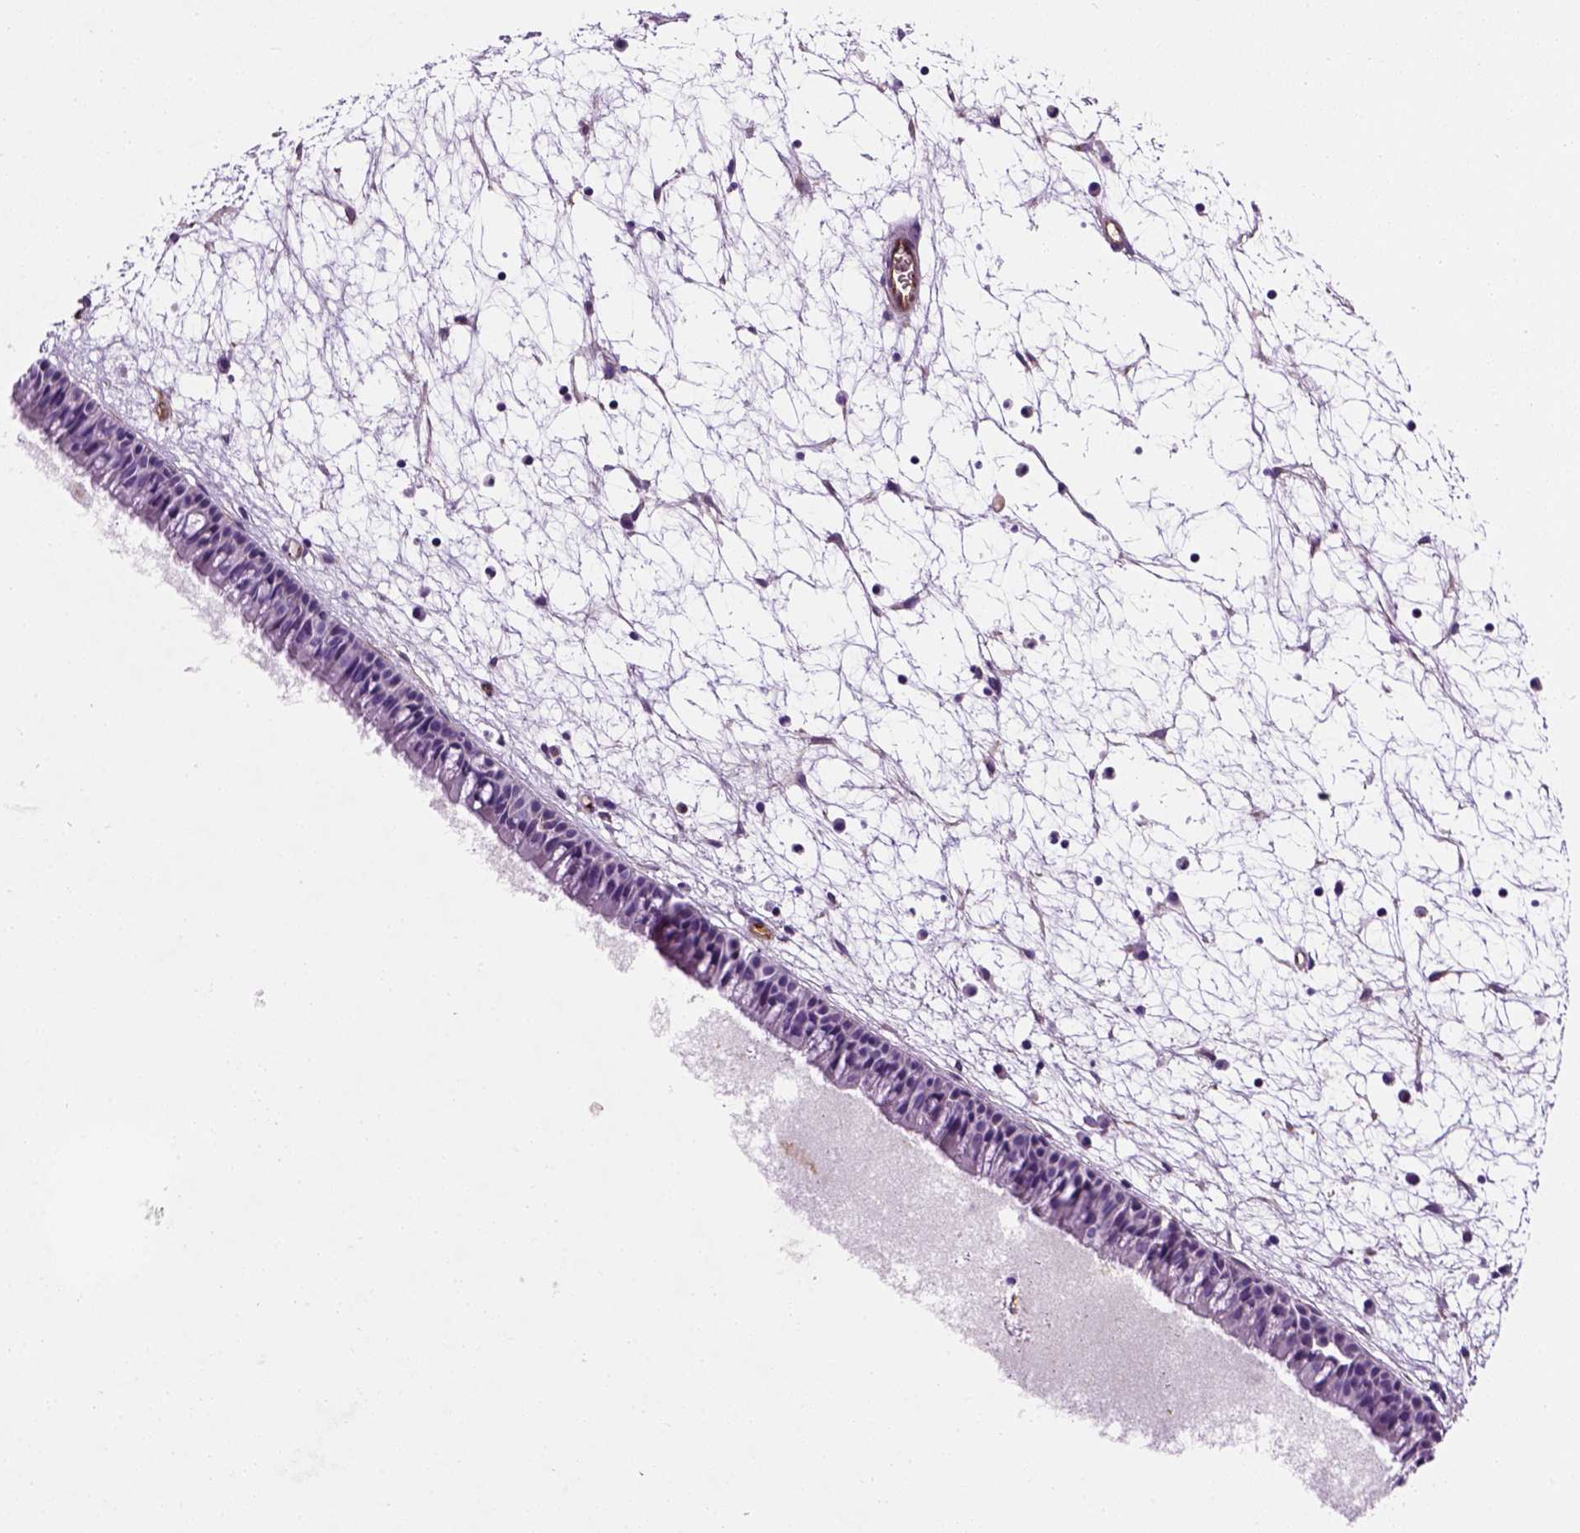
{"staining": {"intensity": "negative", "quantity": "none", "location": "none"}, "tissue": "nasopharynx", "cell_type": "Respiratory epithelial cells", "image_type": "normal", "snomed": [{"axis": "morphology", "description": "Normal tissue, NOS"}, {"axis": "topography", "description": "Nasopharynx"}], "caption": "IHC micrograph of unremarkable nasopharynx: nasopharynx stained with DAB displays no significant protein staining in respiratory epithelial cells.", "gene": "VWF", "patient": {"sex": "male", "age": 61}}